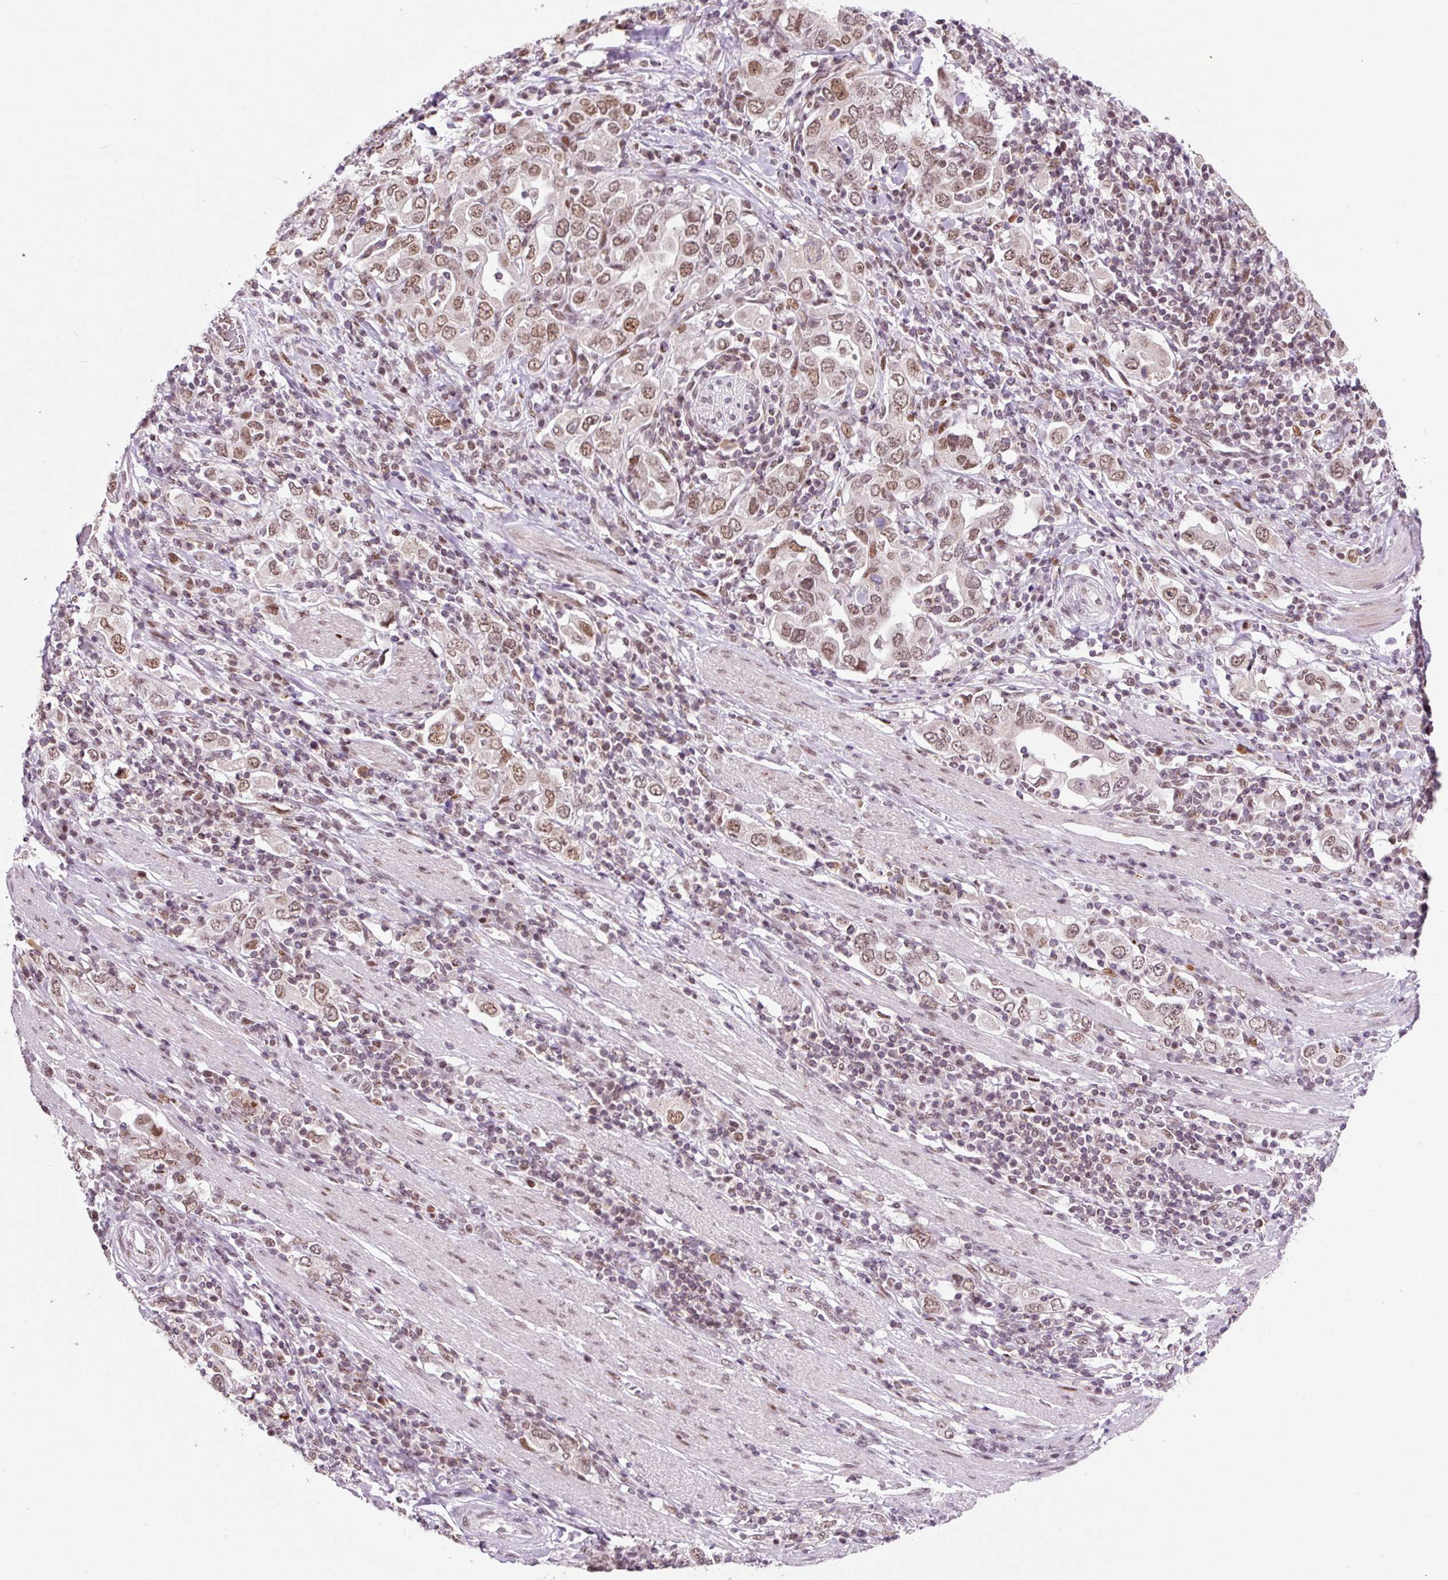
{"staining": {"intensity": "moderate", "quantity": ">75%", "location": "nuclear"}, "tissue": "stomach cancer", "cell_type": "Tumor cells", "image_type": "cancer", "snomed": [{"axis": "morphology", "description": "Adenocarcinoma, NOS"}, {"axis": "topography", "description": "Stomach, upper"}, {"axis": "topography", "description": "Stomach"}], "caption": "This histopathology image shows stomach adenocarcinoma stained with immunohistochemistry to label a protein in brown. The nuclear of tumor cells show moderate positivity for the protein. Nuclei are counter-stained blue.", "gene": "CCNL2", "patient": {"sex": "male", "age": 62}}